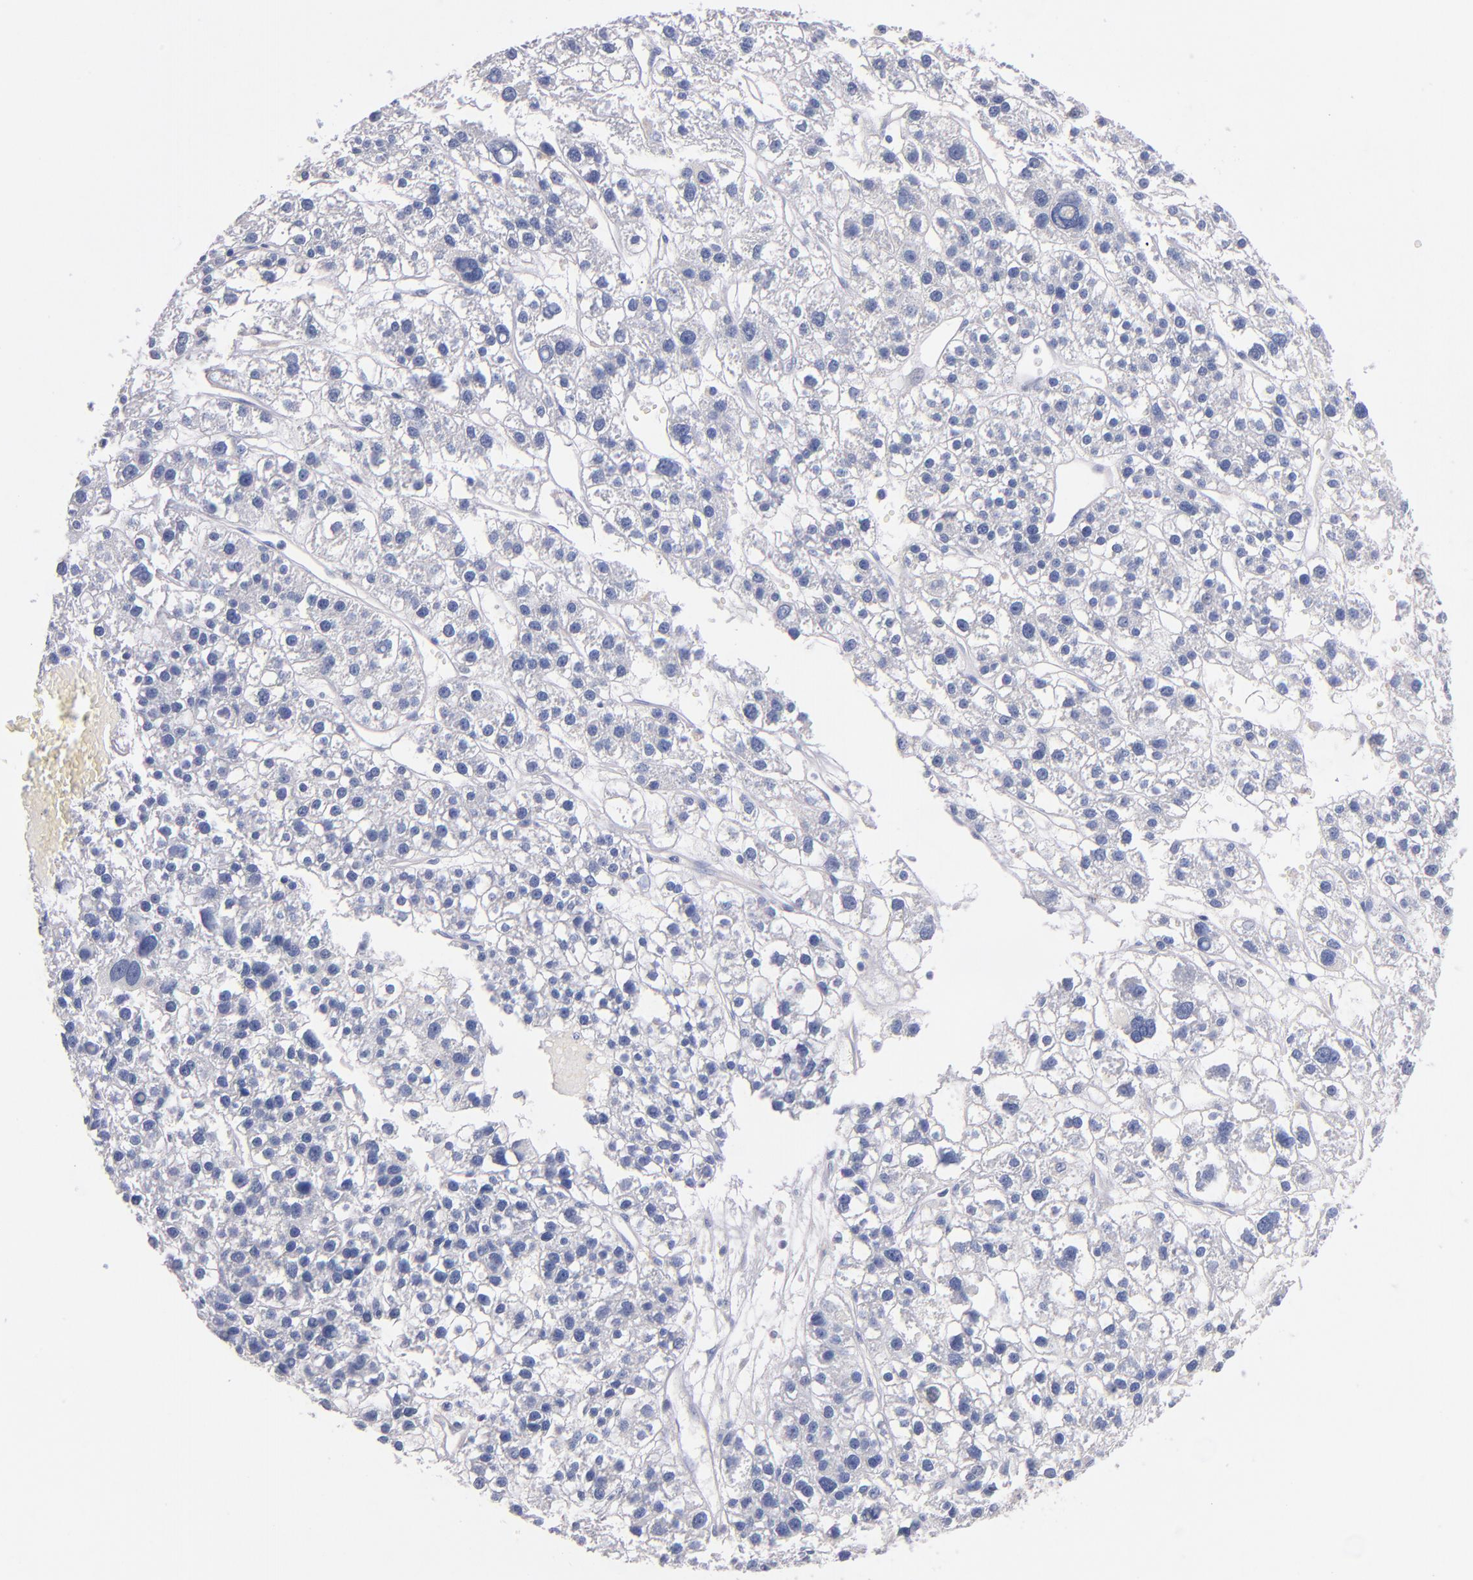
{"staining": {"intensity": "negative", "quantity": "none", "location": "none"}, "tissue": "liver cancer", "cell_type": "Tumor cells", "image_type": "cancer", "snomed": [{"axis": "morphology", "description": "Carcinoma, Hepatocellular, NOS"}, {"axis": "topography", "description": "Liver"}], "caption": "Liver hepatocellular carcinoma was stained to show a protein in brown. There is no significant staining in tumor cells.", "gene": "CNTNAP2", "patient": {"sex": "female", "age": 85}}